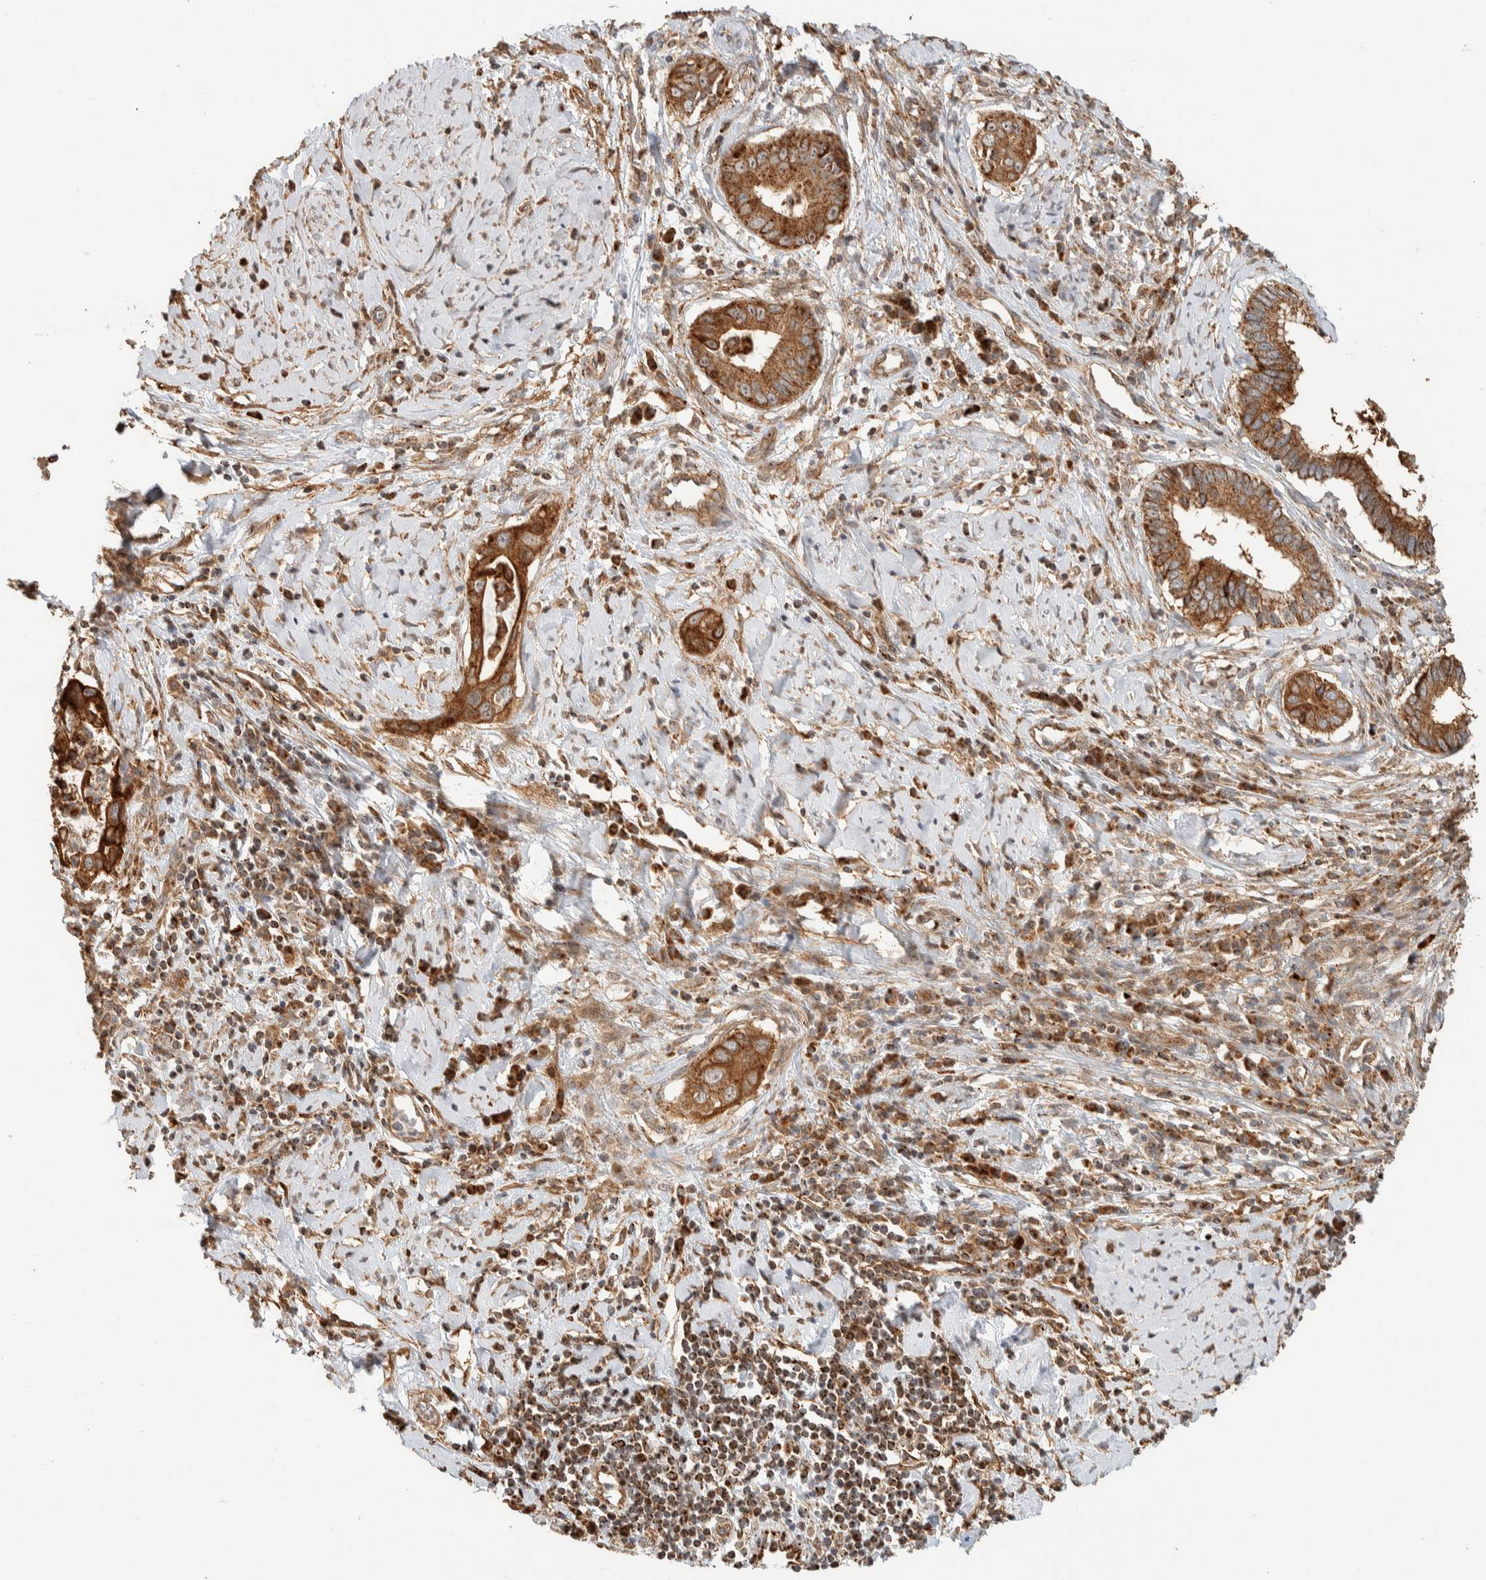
{"staining": {"intensity": "strong", "quantity": ">75%", "location": "cytoplasmic/membranous"}, "tissue": "cervical cancer", "cell_type": "Tumor cells", "image_type": "cancer", "snomed": [{"axis": "morphology", "description": "Adenocarcinoma, NOS"}, {"axis": "topography", "description": "Cervix"}], "caption": "A high-resolution micrograph shows IHC staining of cervical adenocarcinoma, which shows strong cytoplasmic/membranous expression in approximately >75% of tumor cells.", "gene": "KIF9", "patient": {"sex": "female", "age": 44}}